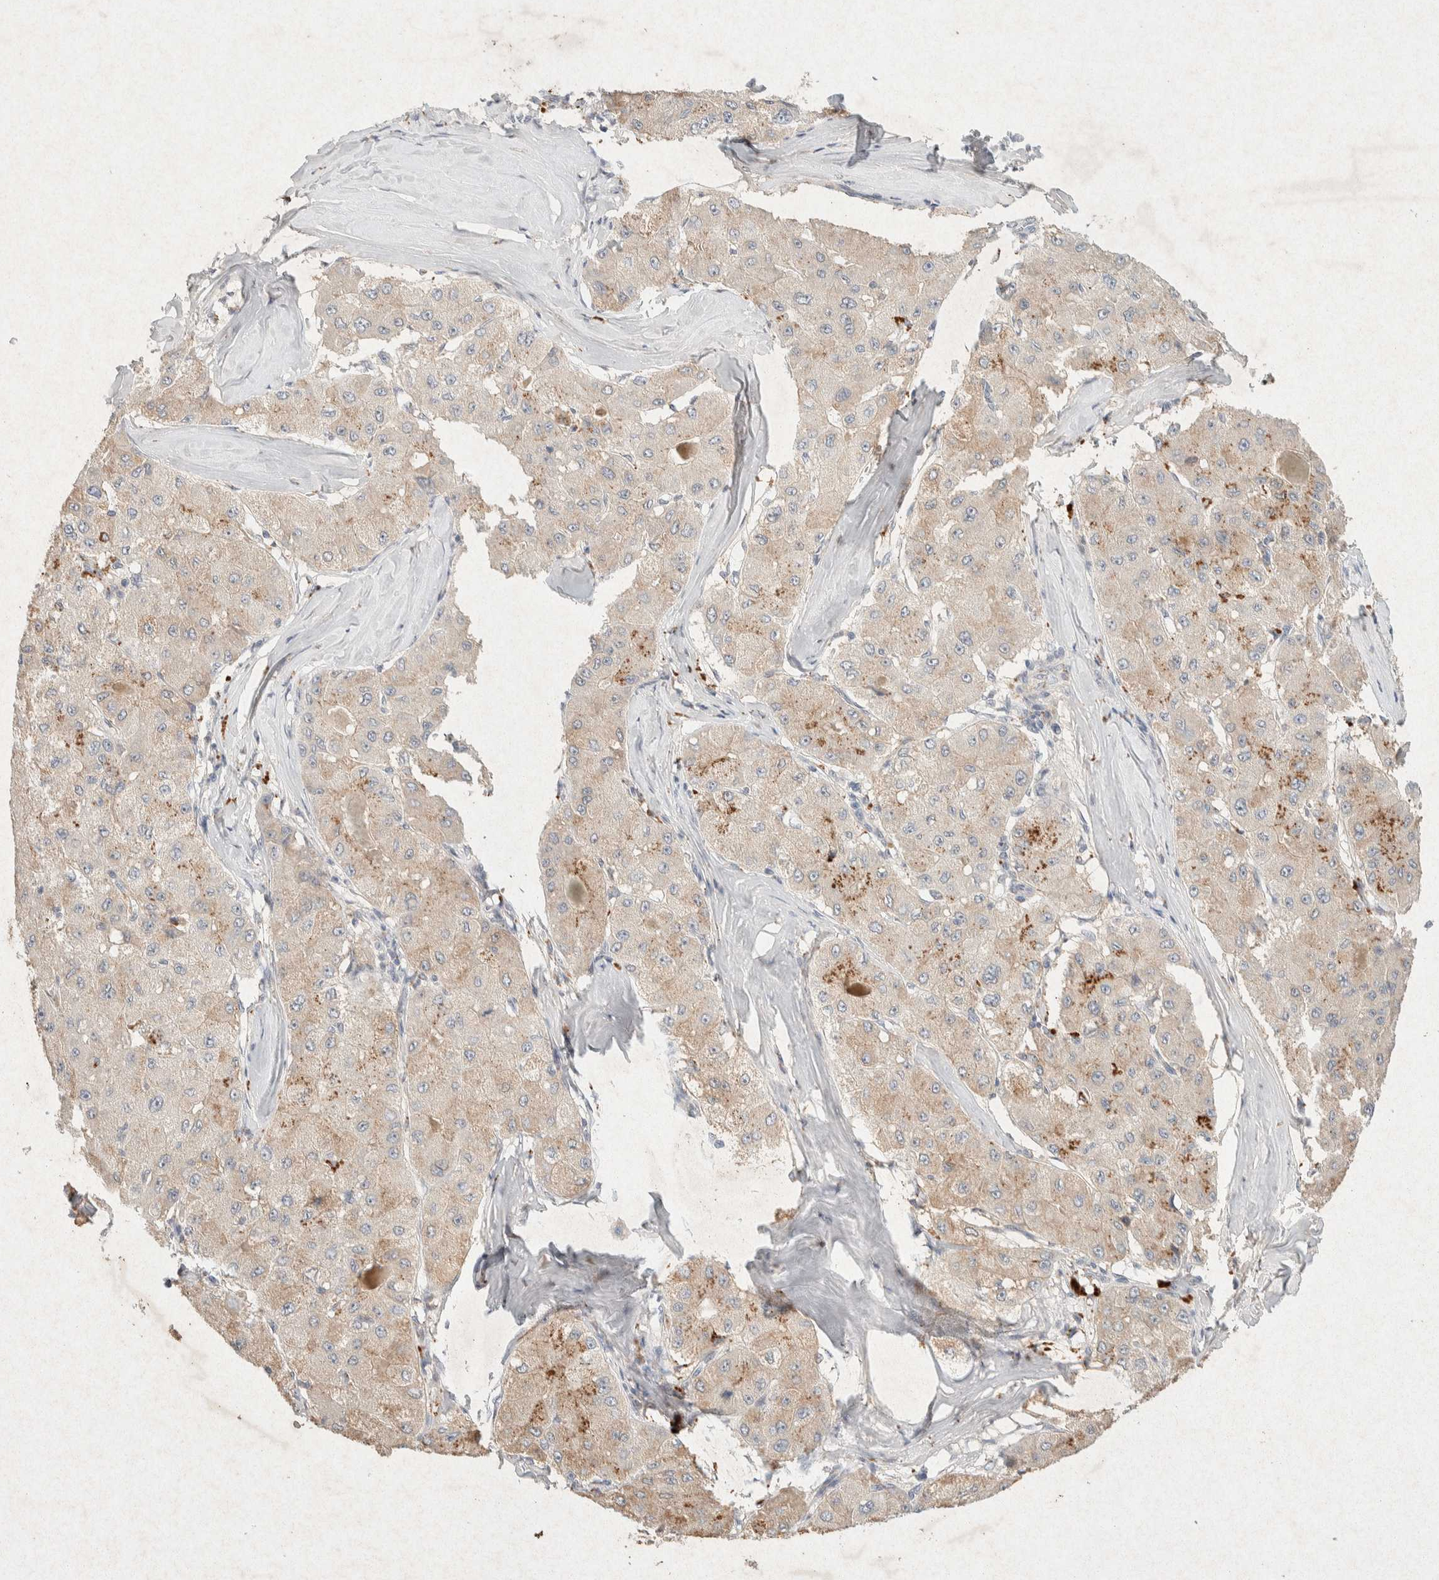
{"staining": {"intensity": "weak", "quantity": ">75%", "location": "cytoplasmic/membranous"}, "tissue": "liver cancer", "cell_type": "Tumor cells", "image_type": "cancer", "snomed": [{"axis": "morphology", "description": "Carcinoma, Hepatocellular, NOS"}, {"axis": "topography", "description": "Liver"}], "caption": "This is an image of immunohistochemistry staining of liver cancer (hepatocellular carcinoma), which shows weak staining in the cytoplasmic/membranous of tumor cells.", "gene": "GNAI1", "patient": {"sex": "male", "age": 80}}